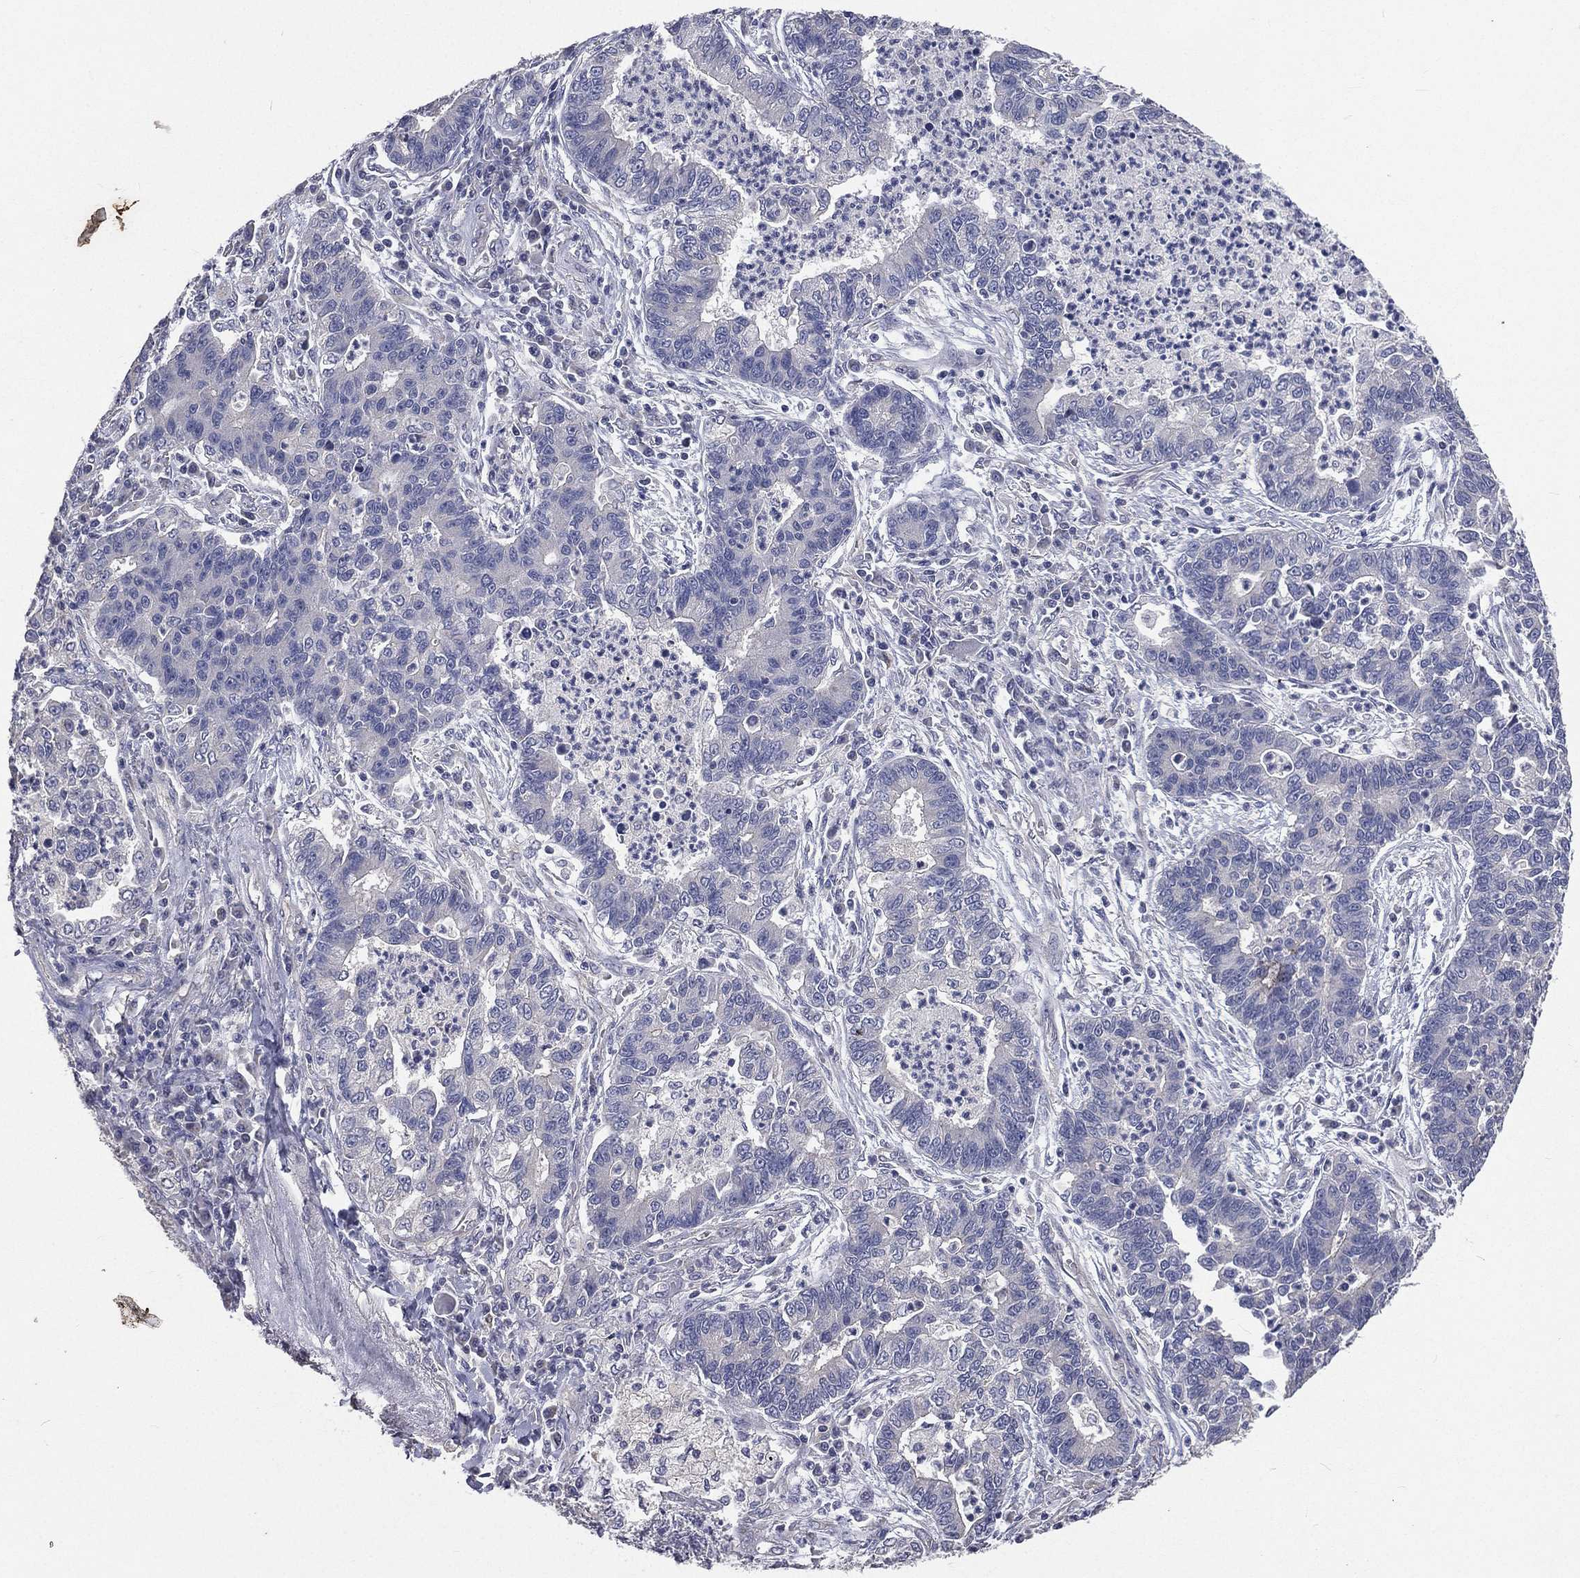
{"staining": {"intensity": "negative", "quantity": "none", "location": "none"}, "tissue": "lung cancer", "cell_type": "Tumor cells", "image_type": "cancer", "snomed": [{"axis": "morphology", "description": "Adenocarcinoma, NOS"}, {"axis": "topography", "description": "Lung"}], "caption": "Immunohistochemistry image of neoplastic tissue: adenocarcinoma (lung) stained with DAB reveals no significant protein staining in tumor cells. (DAB (3,3'-diaminobenzidine) immunohistochemistry (IHC) with hematoxylin counter stain).", "gene": "CROCC", "patient": {"sex": "female", "age": 57}}